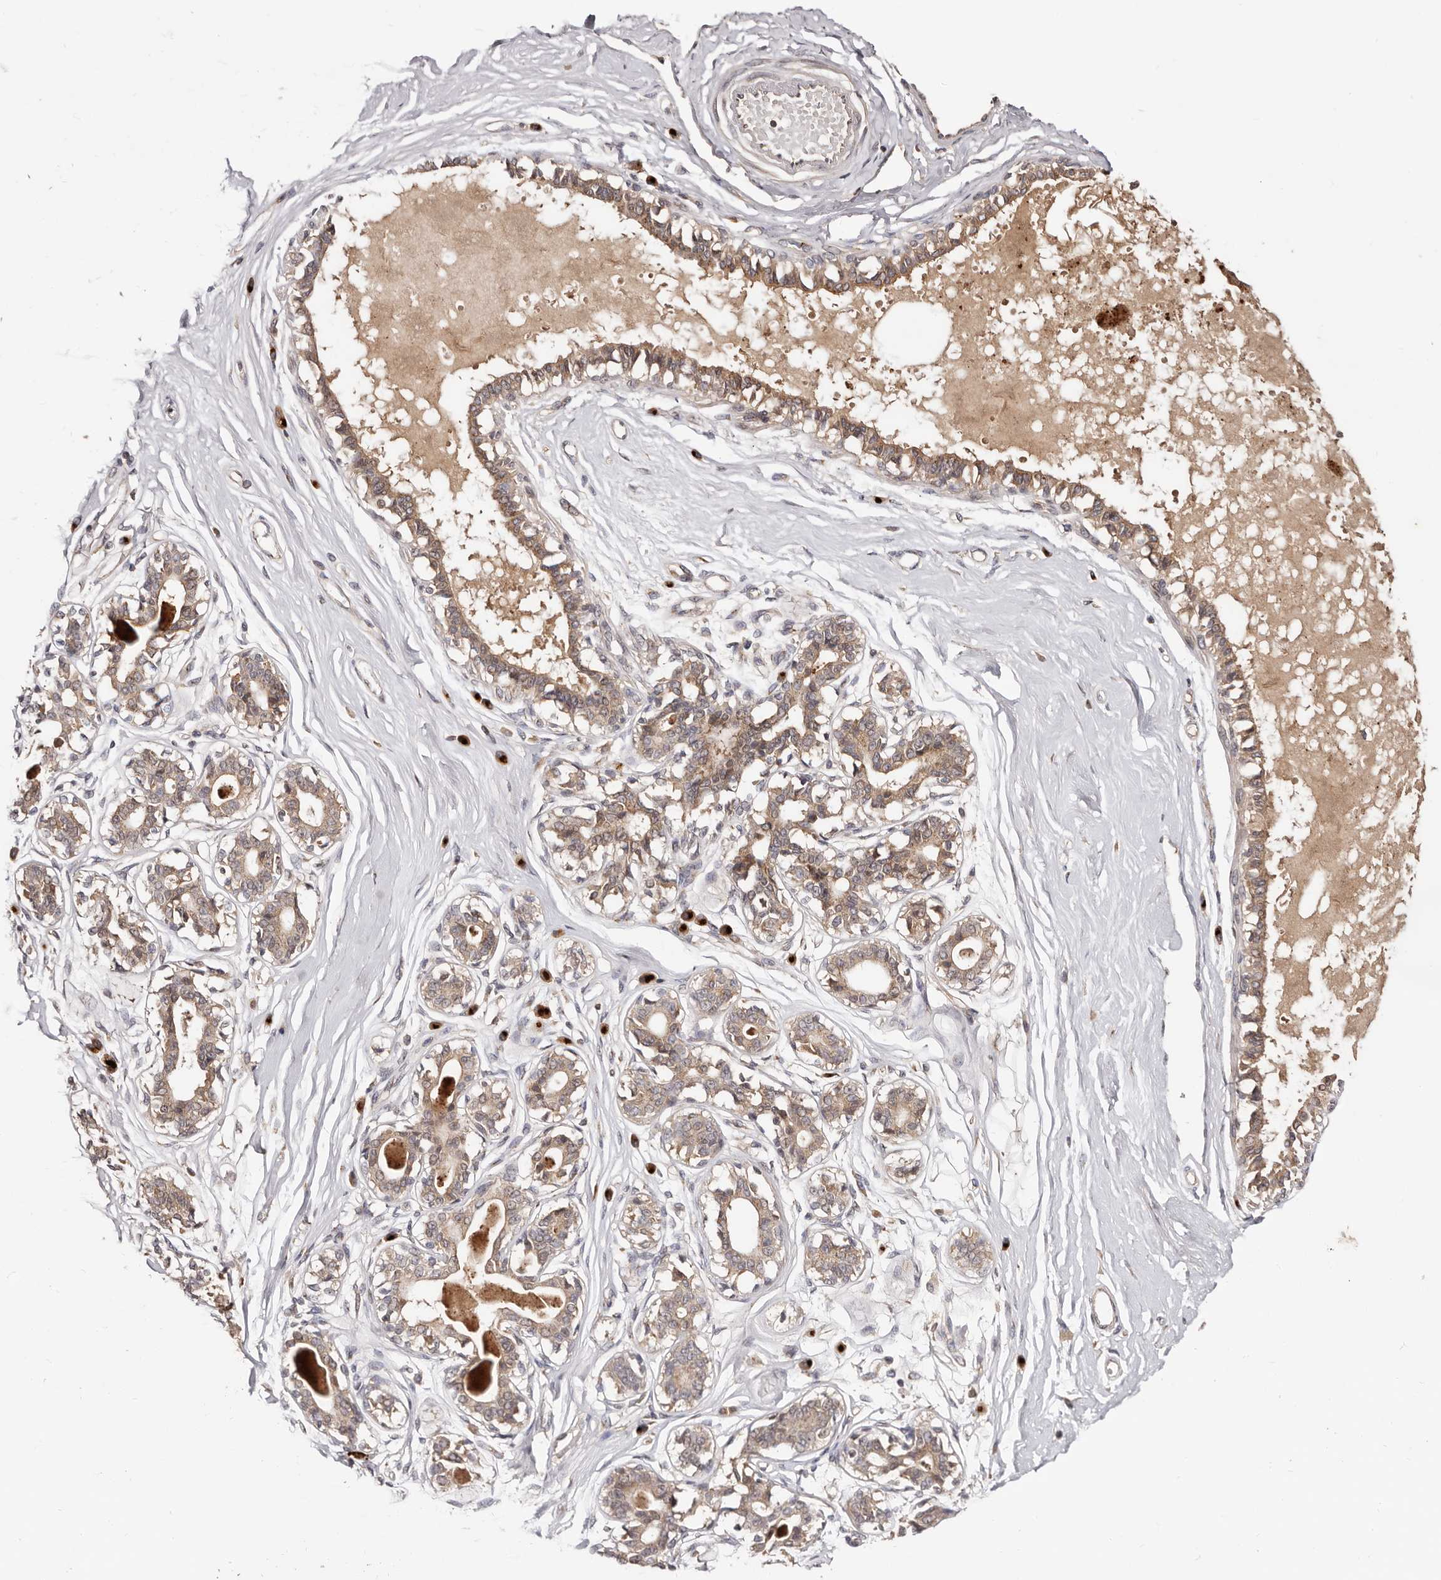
{"staining": {"intensity": "negative", "quantity": "none", "location": "none"}, "tissue": "breast", "cell_type": "Adipocytes", "image_type": "normal", "snomed": [{"axis": "morphology", "description": "Normal tissue, NOS"}, {"axis": "topography", "description": "Breast"}], "caption": "DAB (3,3'-diaminobenzidine) immunohistochemical staining of benign human breast displays no significant positivity in adipocytes.", "gene": "DACT2", "patient": {"sex": "female", "age": 45}}